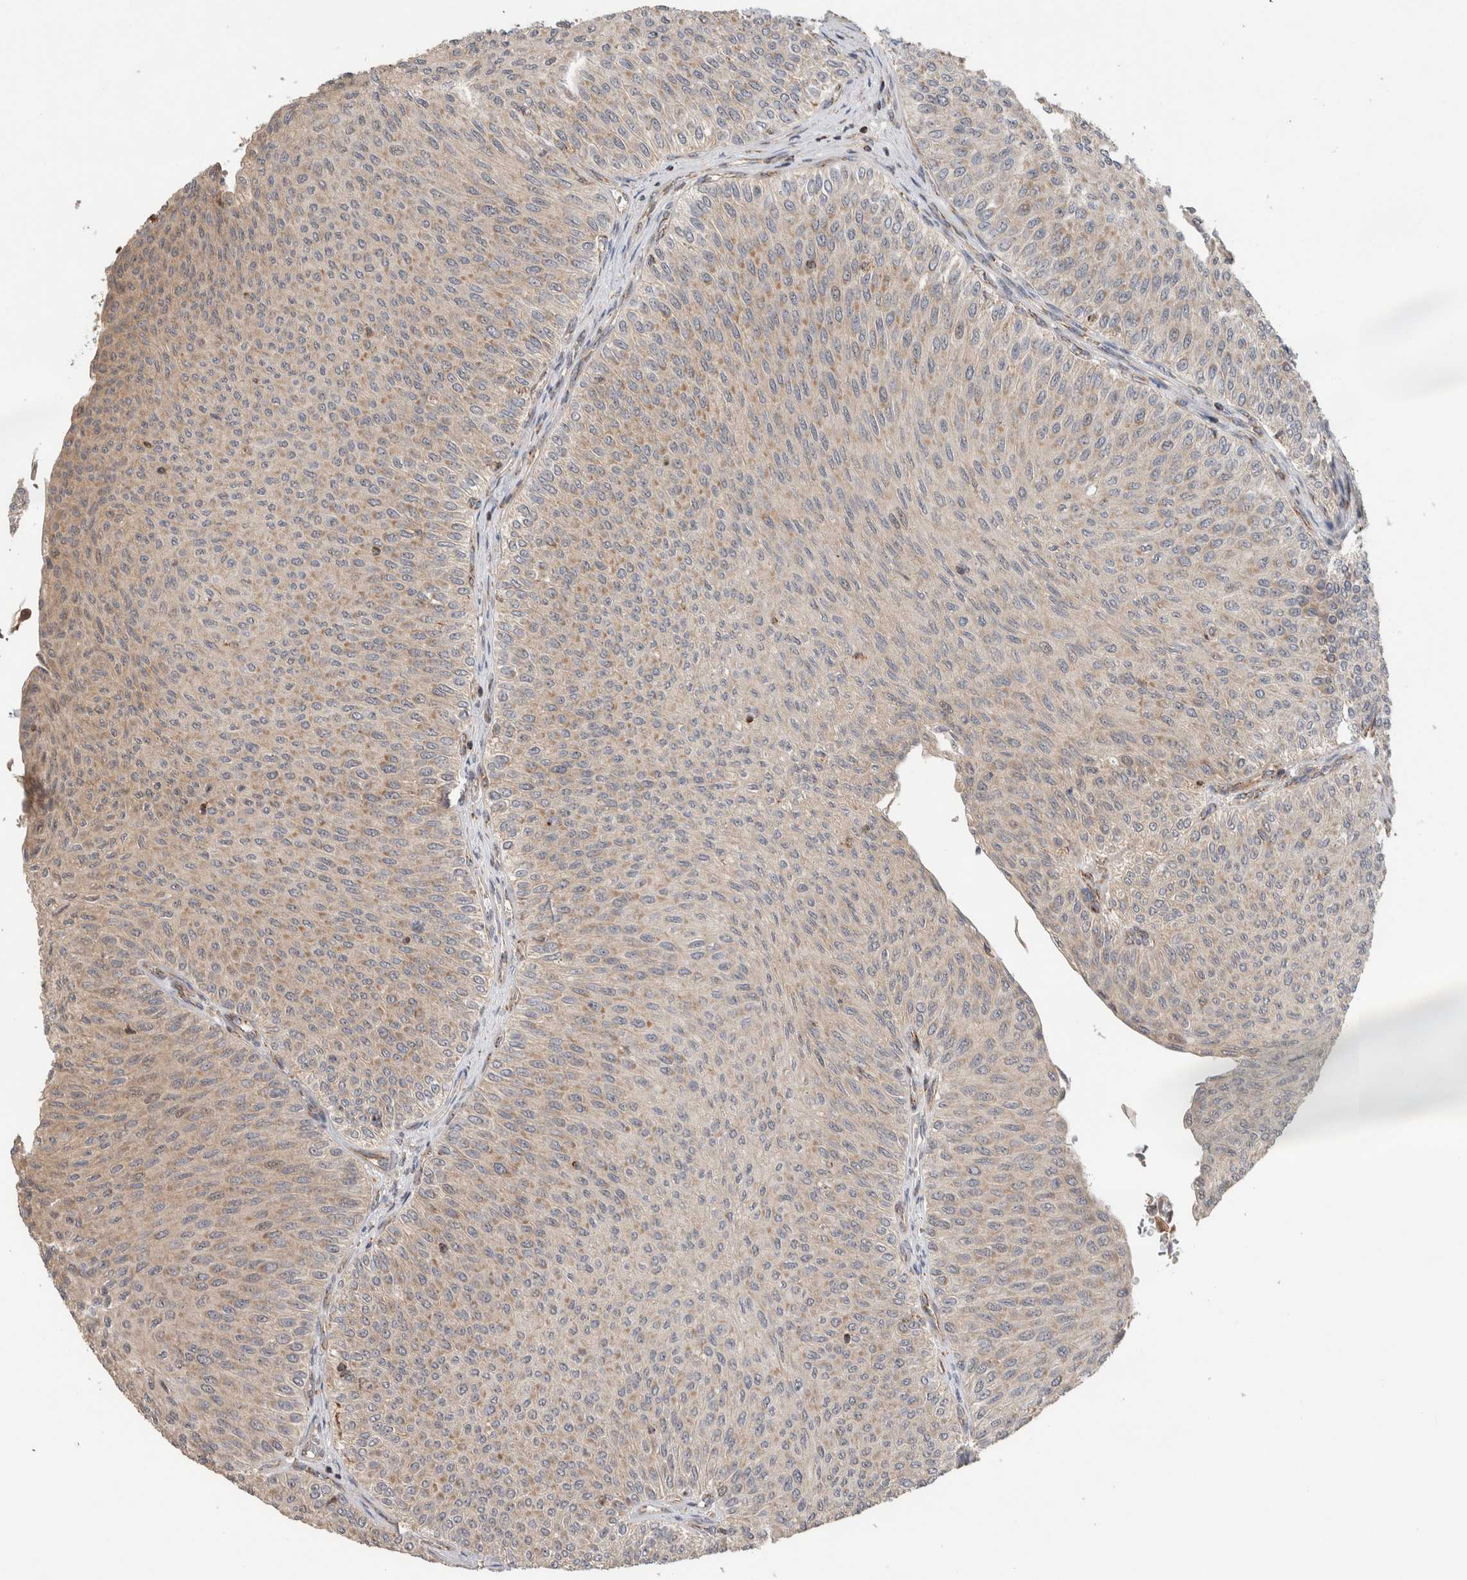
{"staining": {"intensity": "weak", "quantity": ">75%", "location": "cytoplasmic/membranous"}, "tissue": "urothelial cancer", "cell_type": "Tumor cells", "image_type": "cancer", "snomed": [{"axis": "morphology", "description": "Urothelial carcinoma, Low grade"}, {"axis": "topography", "description": "Urinary bladder"}], "caption": "IHC of human urothelial cancer displays low levels of weak cytoplasmic/membranous staining in approximately >75% of tumor cells.", "gene": "VPS53", "patient": {"sex": "male", "age": 78}}